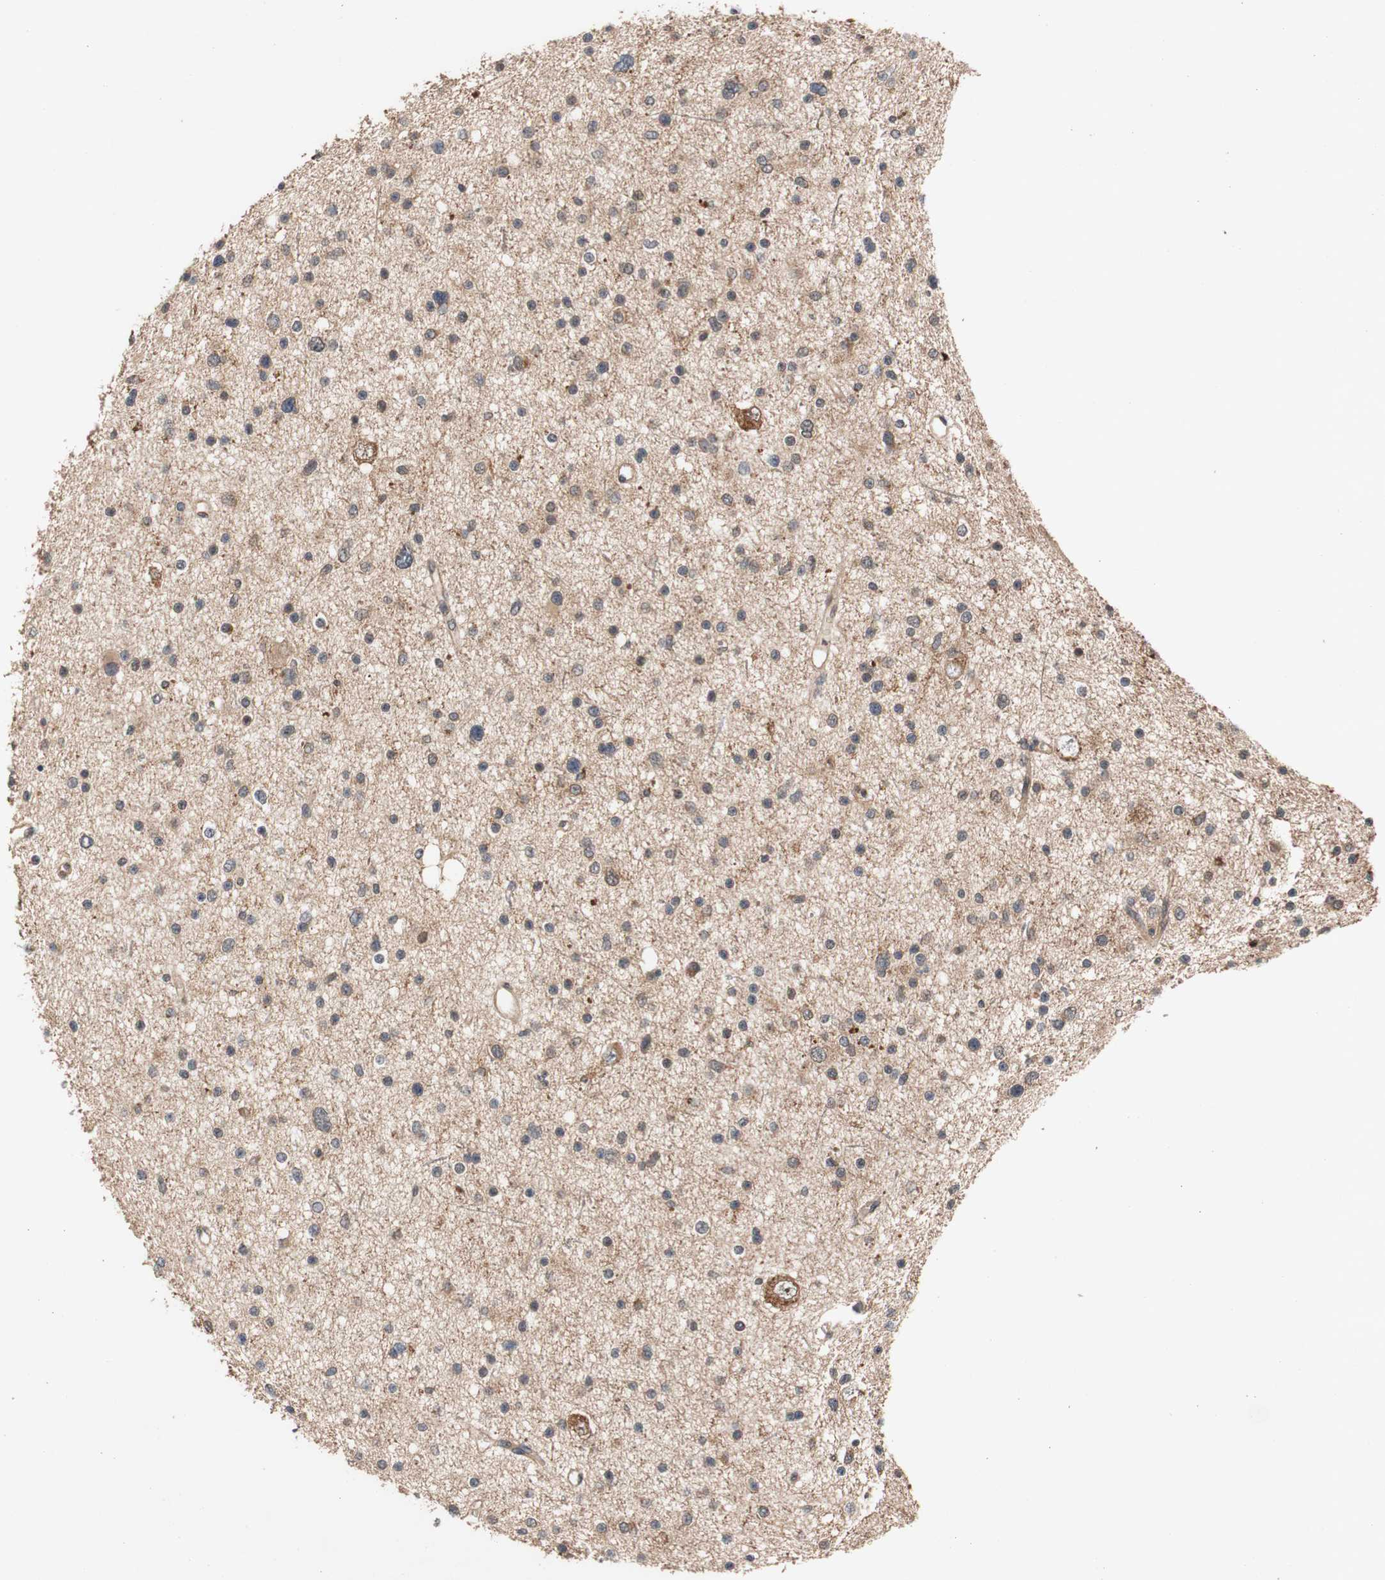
{"staining": {"intensity": "weak", "quantity": "<25%", "location": "cytoplasmic/membranous"}, "tissue": "glioma", "cell_type": "Tumor cells", "image_type": "cancer", "snomed": [{"axis": "morphology", "description": "Glioma, malignant, Low grade"}, {"axis": "topography", "description": "Brain"}], "caption": "Immunohistochemical staining of human malignant low-grade glioma reveals no significant staining in tumor cells. Nuclei are stained in blue.", "gene": "PIN1", "patient": {"sex": "female", "age": 37}}